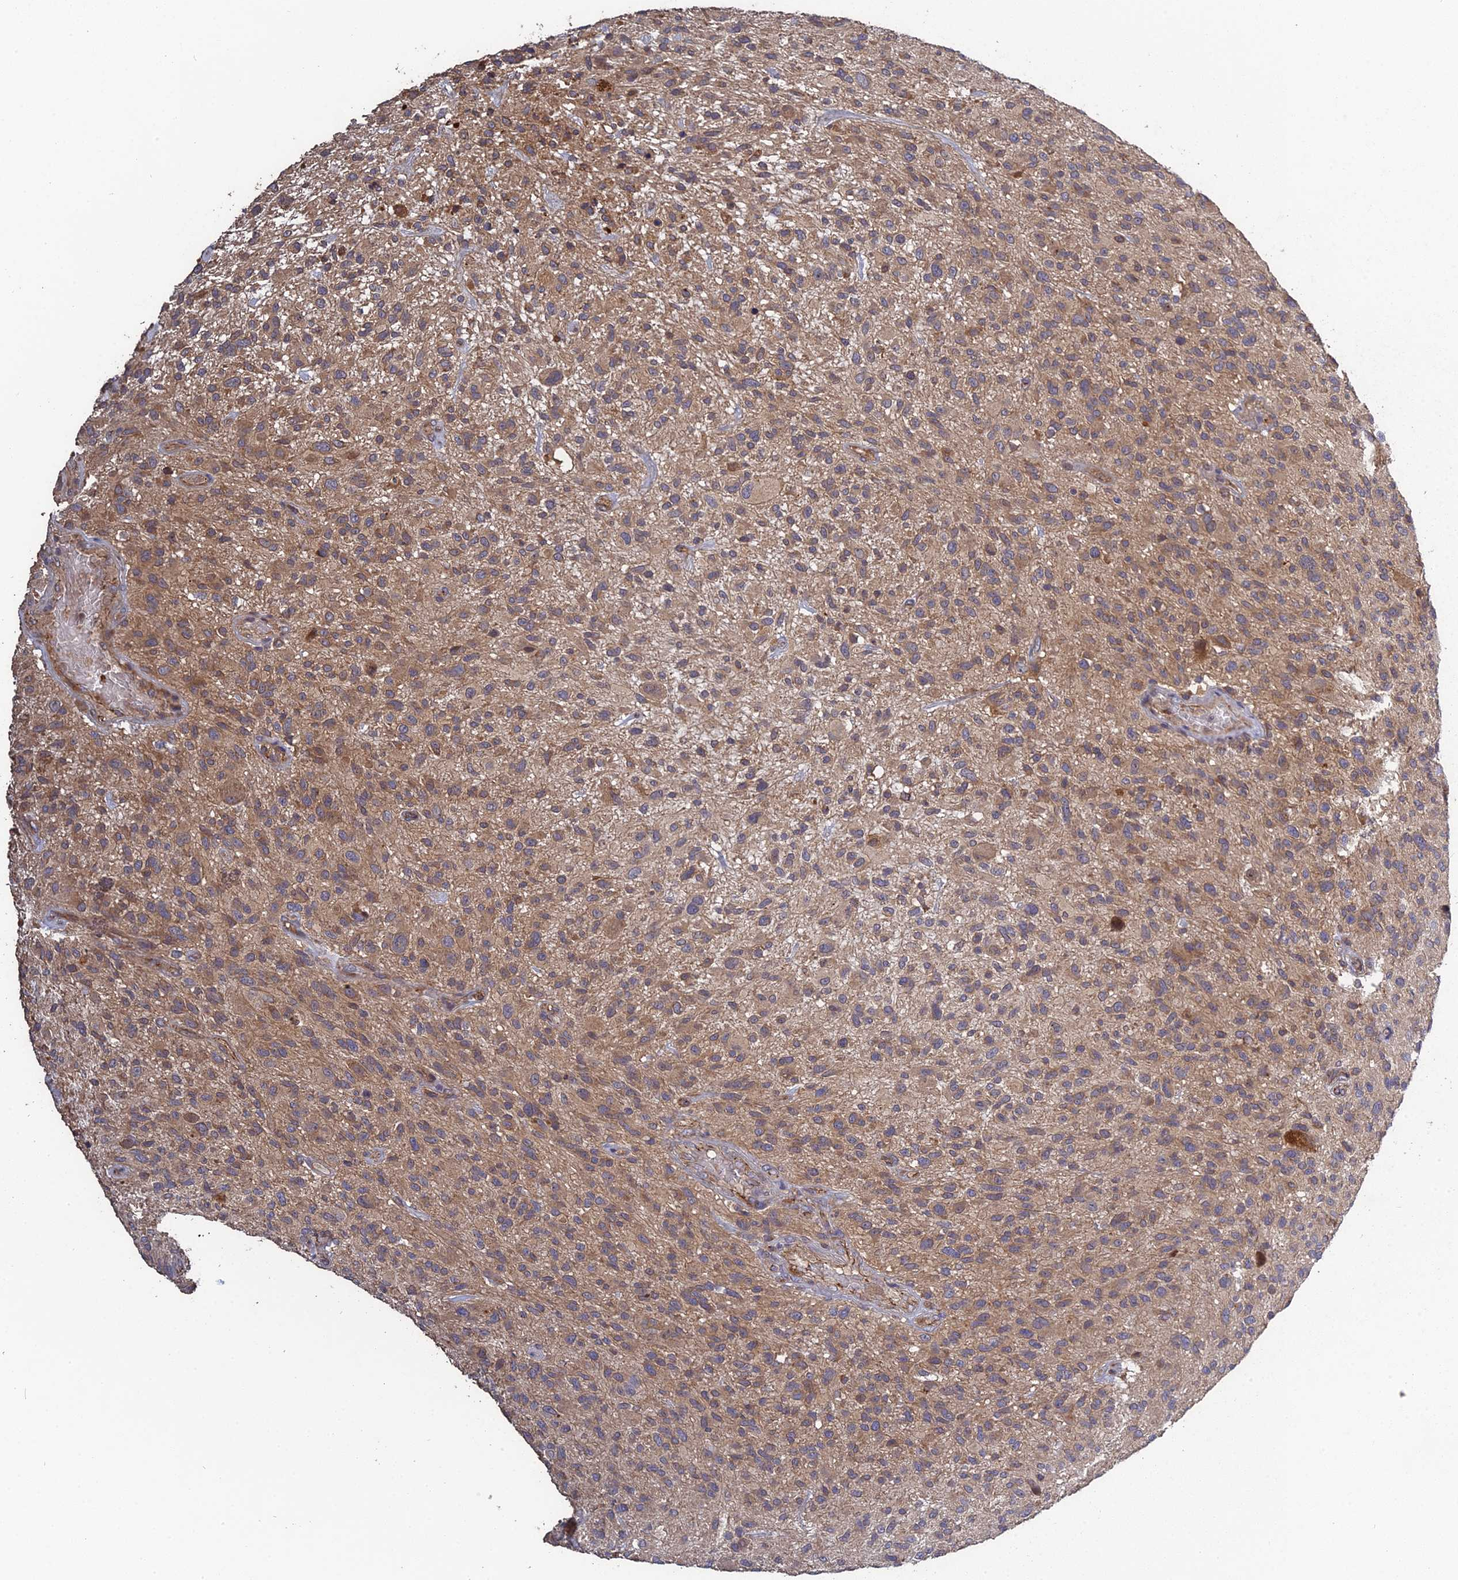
{"staining": {"intensity": "weak", "quantity": ">75%", "location": "cytoplasmic/membranous"}, "tissue": "glioma", "cell_type": "Tumor cells", "image_type": "cancer", "snomed": [{"axis": "morphology", "description": "Glioma, malignant, High grade"}, {"axis": "topography", "description": "Brain"}], "caption": "DAB immunohistochemical staining of glioma demonstrates weak cytoplasmic/membranous protein staining in approximately >75% of tumor cells.", "gene": "ARHGAP40", "patient": {"sex": "male", "age": 47}}